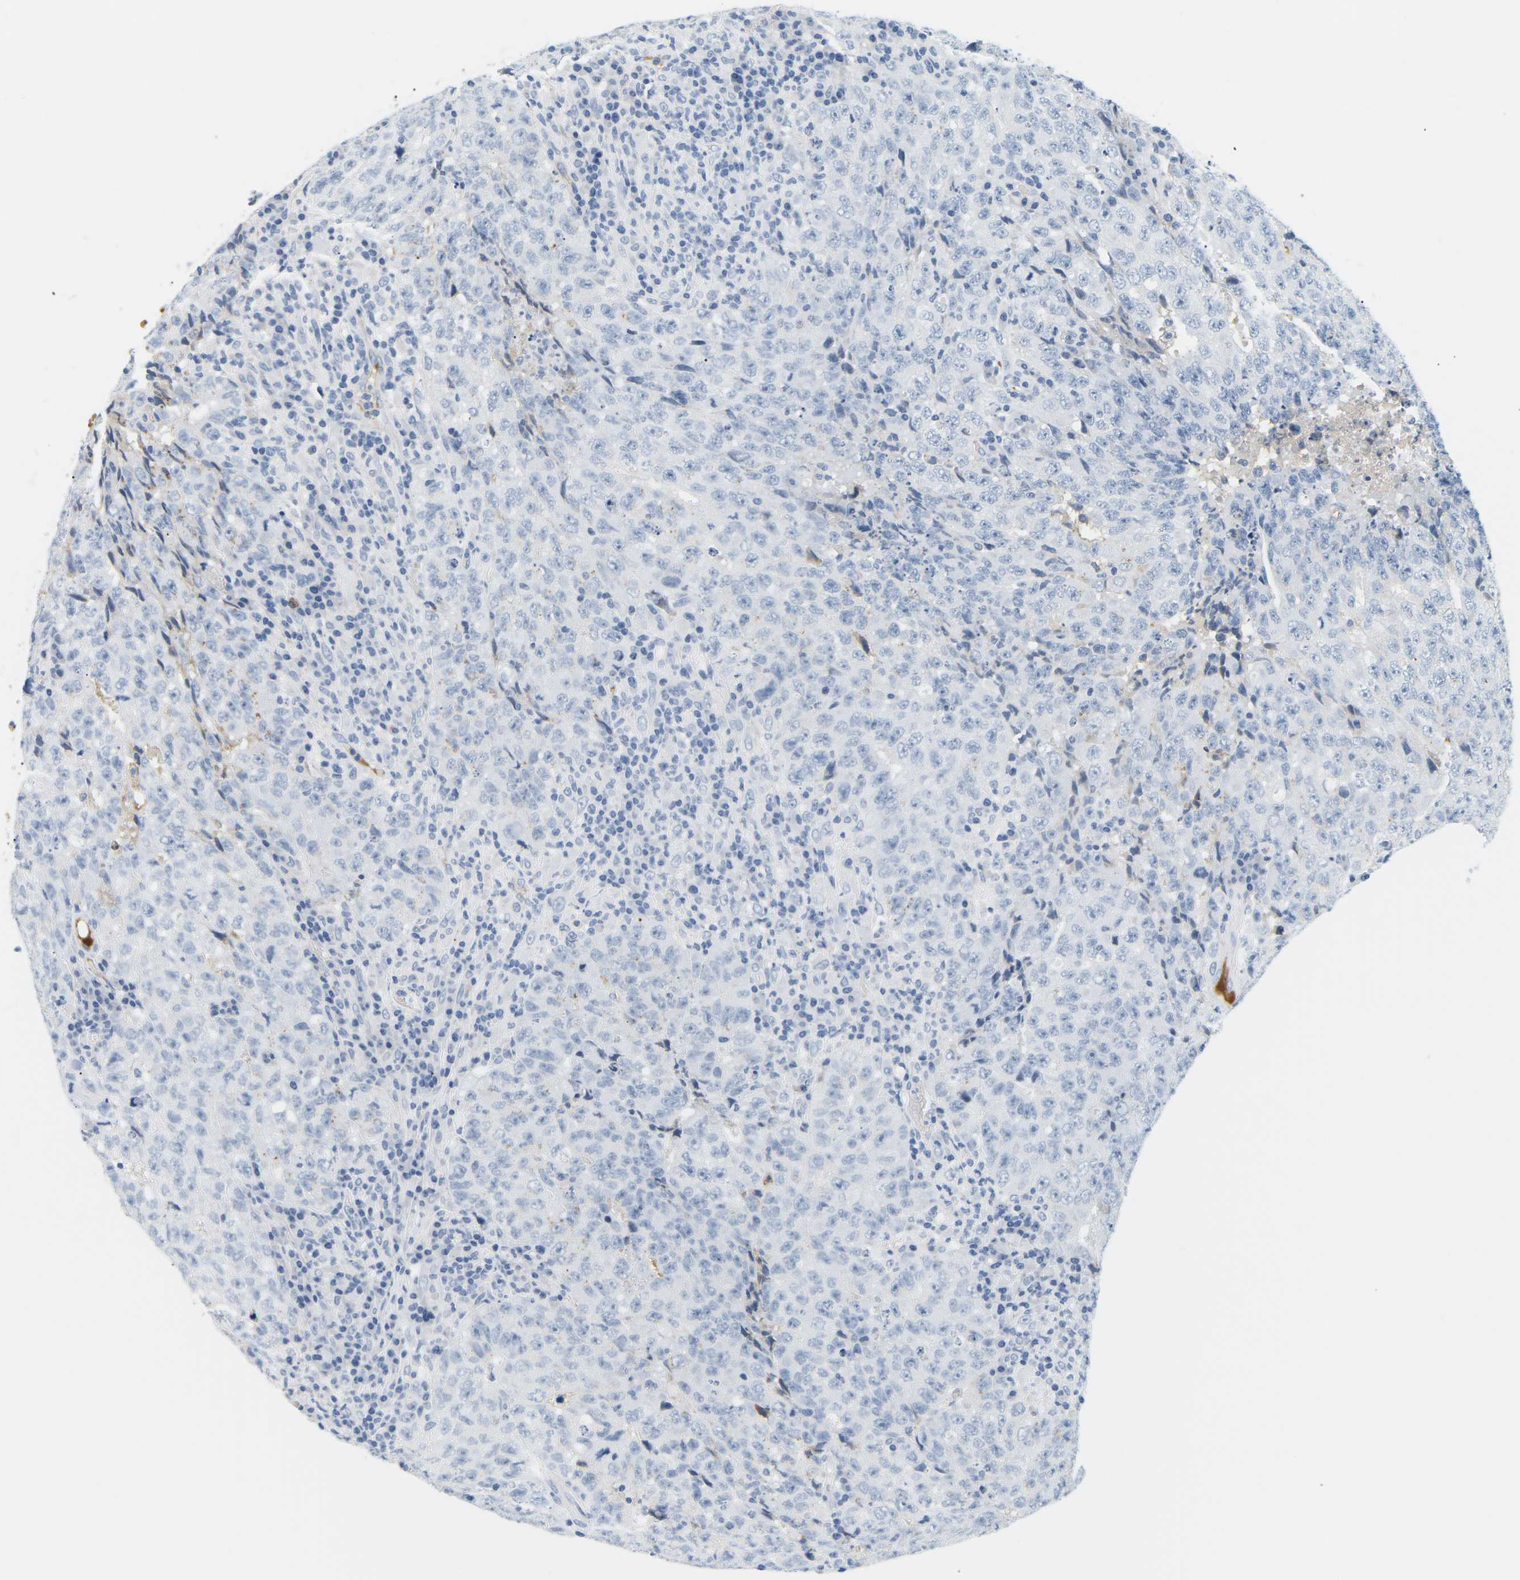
{"staining": {"intensity": "negative", "quantity": "none", "location": "none"}, "tissue": "testis cancer", "cell_type": "Tumor cells", "image_type": "cancer", "snomed": [{"axis": "morphology", "description": "Necrosis, NOS"}, {"axis": "morphology", "description": "Carcinoma, Embryonal, NOS"}, {"axis": "topography", "description": "Testis"}], "caption": "Immunohistochemistry (IHC) of human embryonal carcinoma (testis) displays no staining in tumor cells.", "gene": "APOB", "patient": {"sex": "male", "age": 19}}